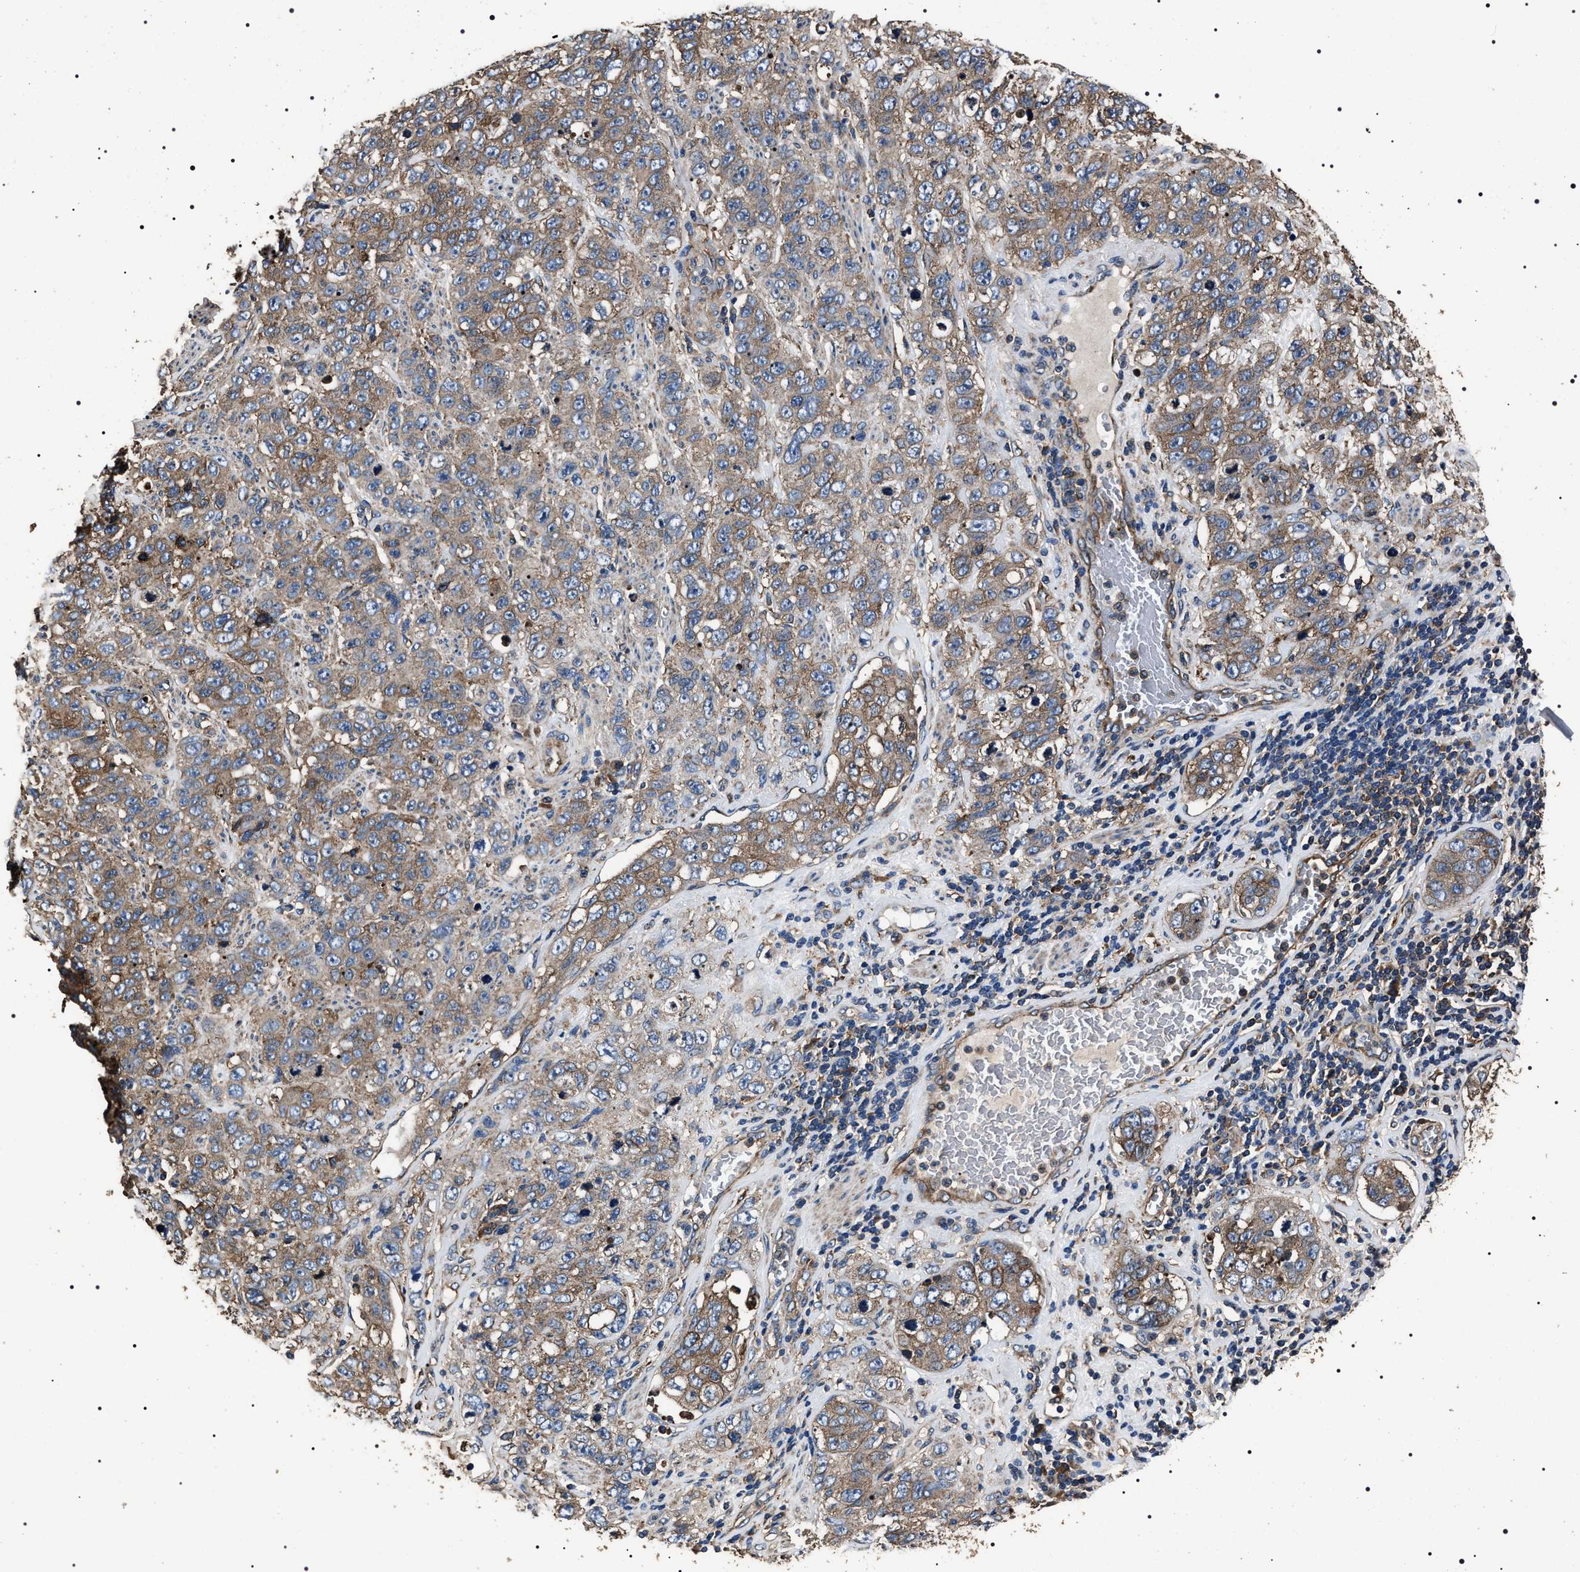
{"staining": {"intensity": "moderate", "quantity": ">75%", "location": "cytoplasmic/membranous"}, "tissue": "stomach cancer", "cell_type": "Tumor cells", "image_type": "cancer", "snomed": [{"axis": "morphology", "description": "Adenocarcinoma, NOS"}, {"axis": "topography", "description": "Stomach"}], "caption": "Tumor cells exhibit medium levels of moderate cytoplasmic/membranous positivity in about >75% of cells in stomach cancer (adenocarcinoma). The protein is stained brown, and the nuclei are stained in blue (DAB (3,3'-diaminobenzidine) IHC with brightfield microscopy, high magnification).", "gene": "HSCB", "patient": {"sex": "male", "age": 48}}